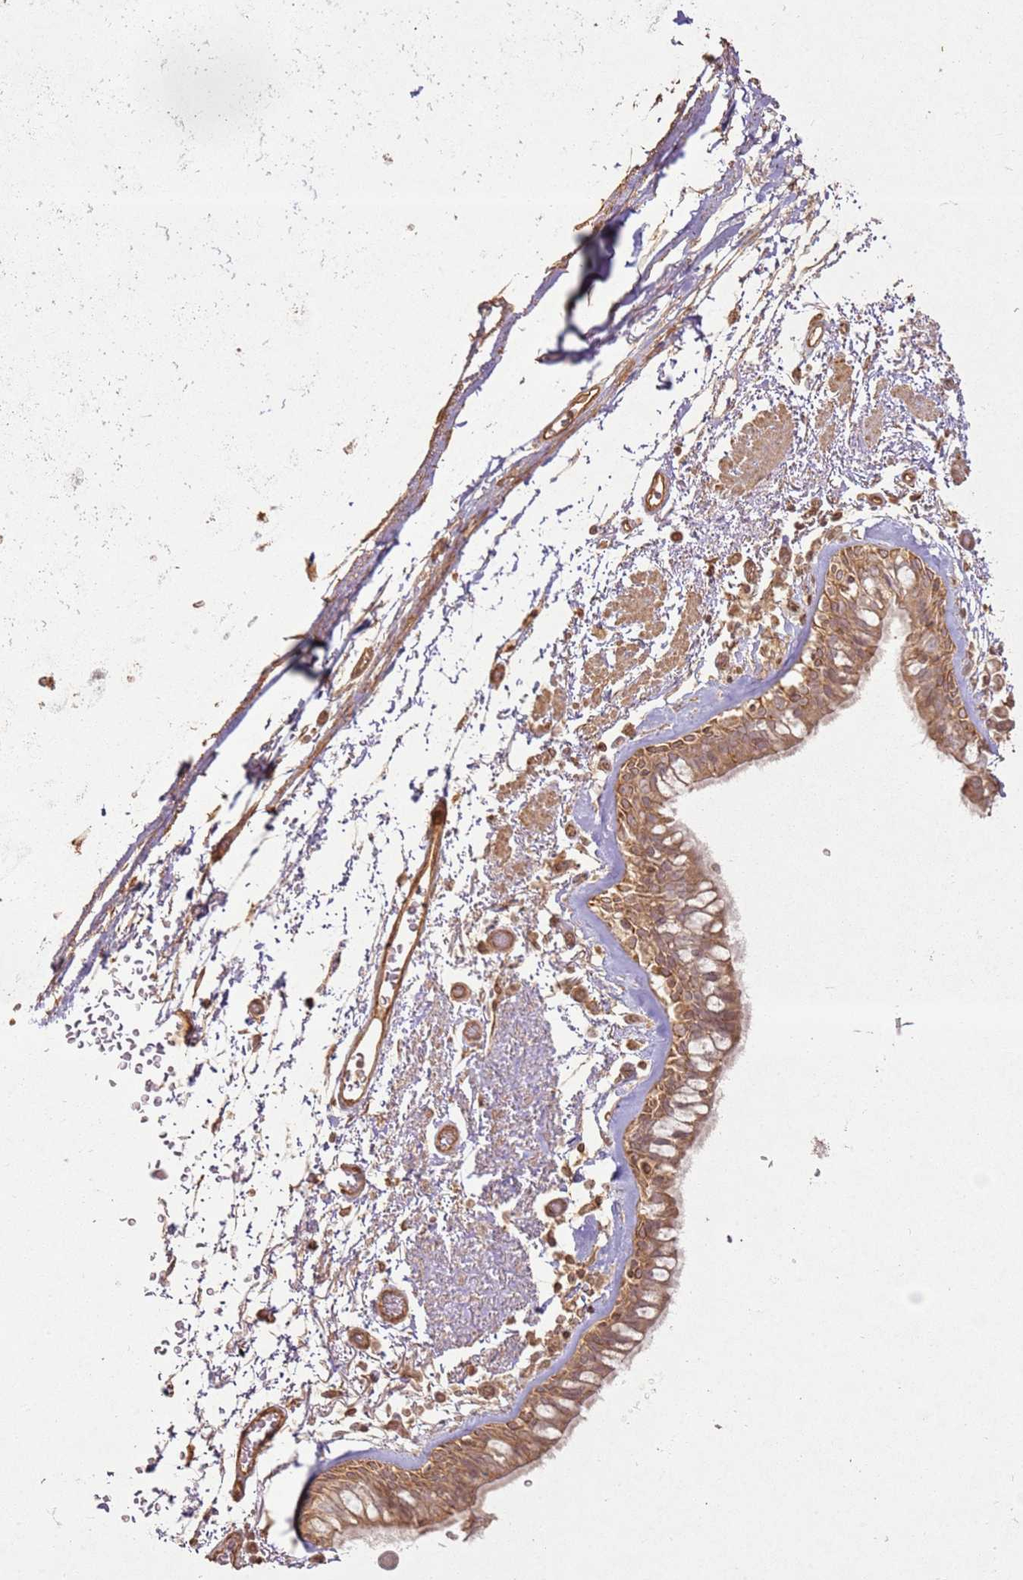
{"staining": {"intensity": "moderate", "quantity": ">75%", "location": "cytoplasmic/membranous"}, "tissue": "bronchus", "cell_type": "Respiratory epithelial cells", "image_type": "normal", "snomed": [{"axis": "morphology", "description": "Normal tissue, NOS"}, {"axis": "topography", "description": "Bronchus"}], "caption": "Immunohistochemistry histopathology image of benign human bronchus stained for a protein (brown), which reveals medium levels of moderate cytoplasmic/membranous positivity in approximately >75% of respiratory epithelial cells.", "gene": "ZNF776", "patient": {"sex": "male", "age": 65}}